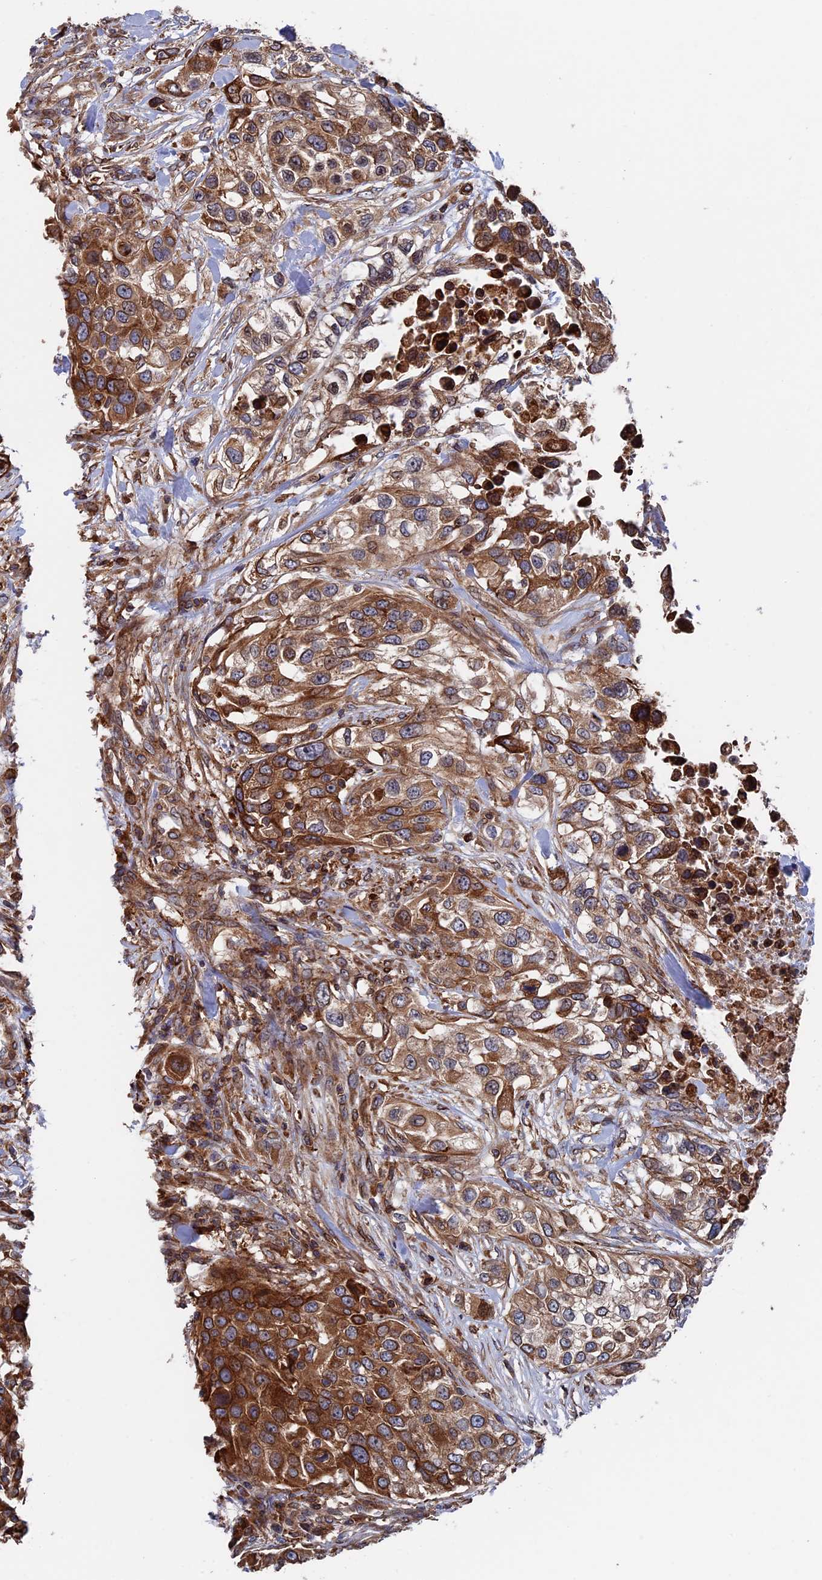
{"staining": {"intensity": "strong", "quantity": ">75%", "location": "cytoplasmic/membranous"}, "tissue": "urothelial cancer", "cell_type": "Tumor cells", "image_type": "cancer", "snomed": [{"axis": "morphology", "description": "Urothelial carcinoma, High grade"}, {"axis": "topography", "description": "Urinary bladder"}], "caption": "The micrograph shows immunohistochemical staining of high-grade urothelial carcinoma. There is strong cytoplasmic/membranous expression is seen in about >75% of tumor cells.", "gene": "RPUSD1", "patient": {"sex": "female", "age": 80}}